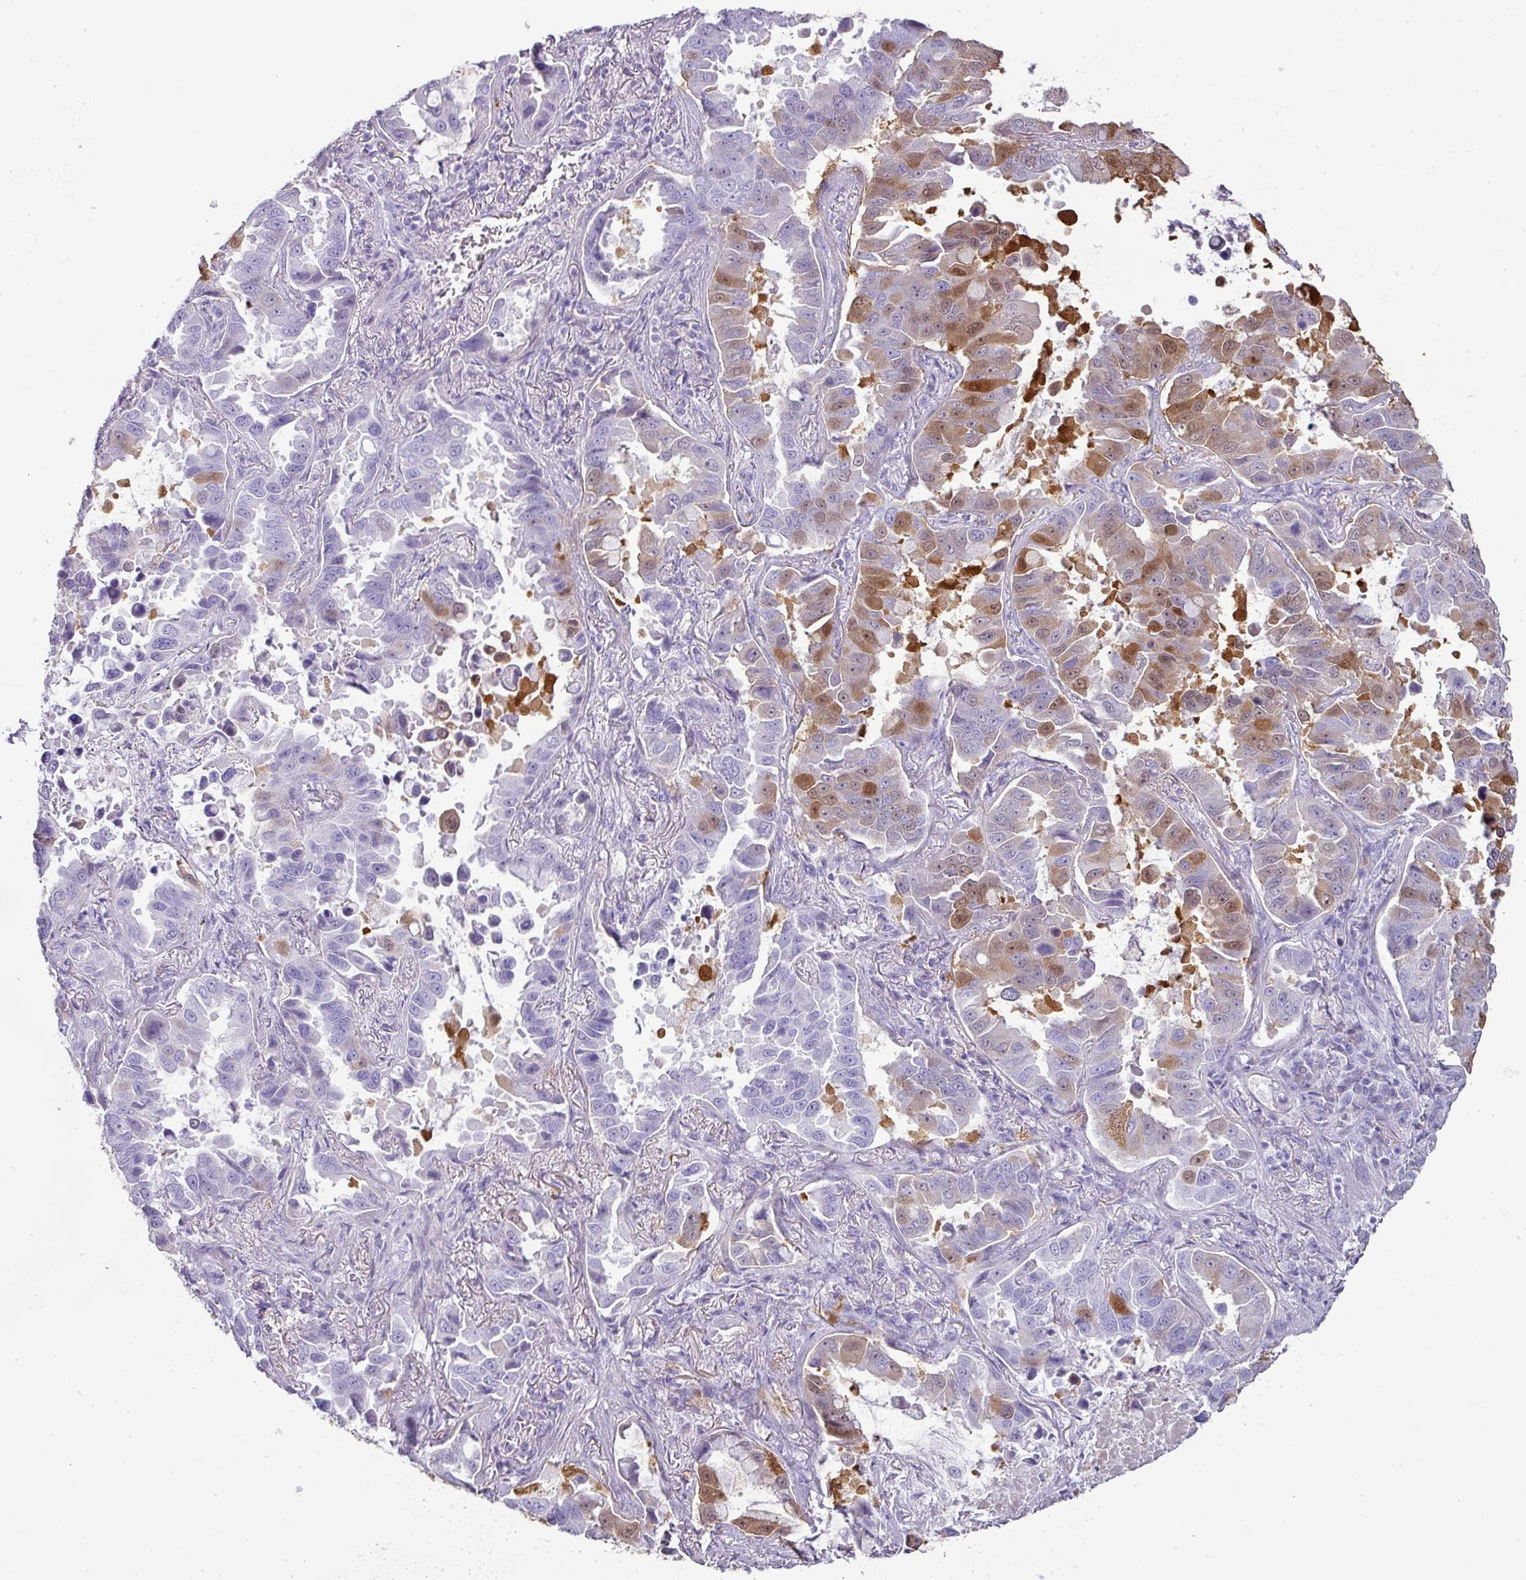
{"staining": {"intensity": "moderate", "quantity": "<25%", "location": "cytoplasmic/membranous"}, "tissue": "lung cancer", "cell_type": "Tumor cells", "image_type": "cancer", "snomed": [{"axis": "morphology", "description": "Adenocarcinoma, NOS"}, {"axis": "topography", "description": "Lung"}], "caption": "This micrograph reveals immunohistochemistry (IHC) staining of lung cancer, with low moderate cytoplasmic/membranous positivity in about <25% of tumor cells.", "gene": "GSTA3", "patient": {"sex": "male", "age": 64}}